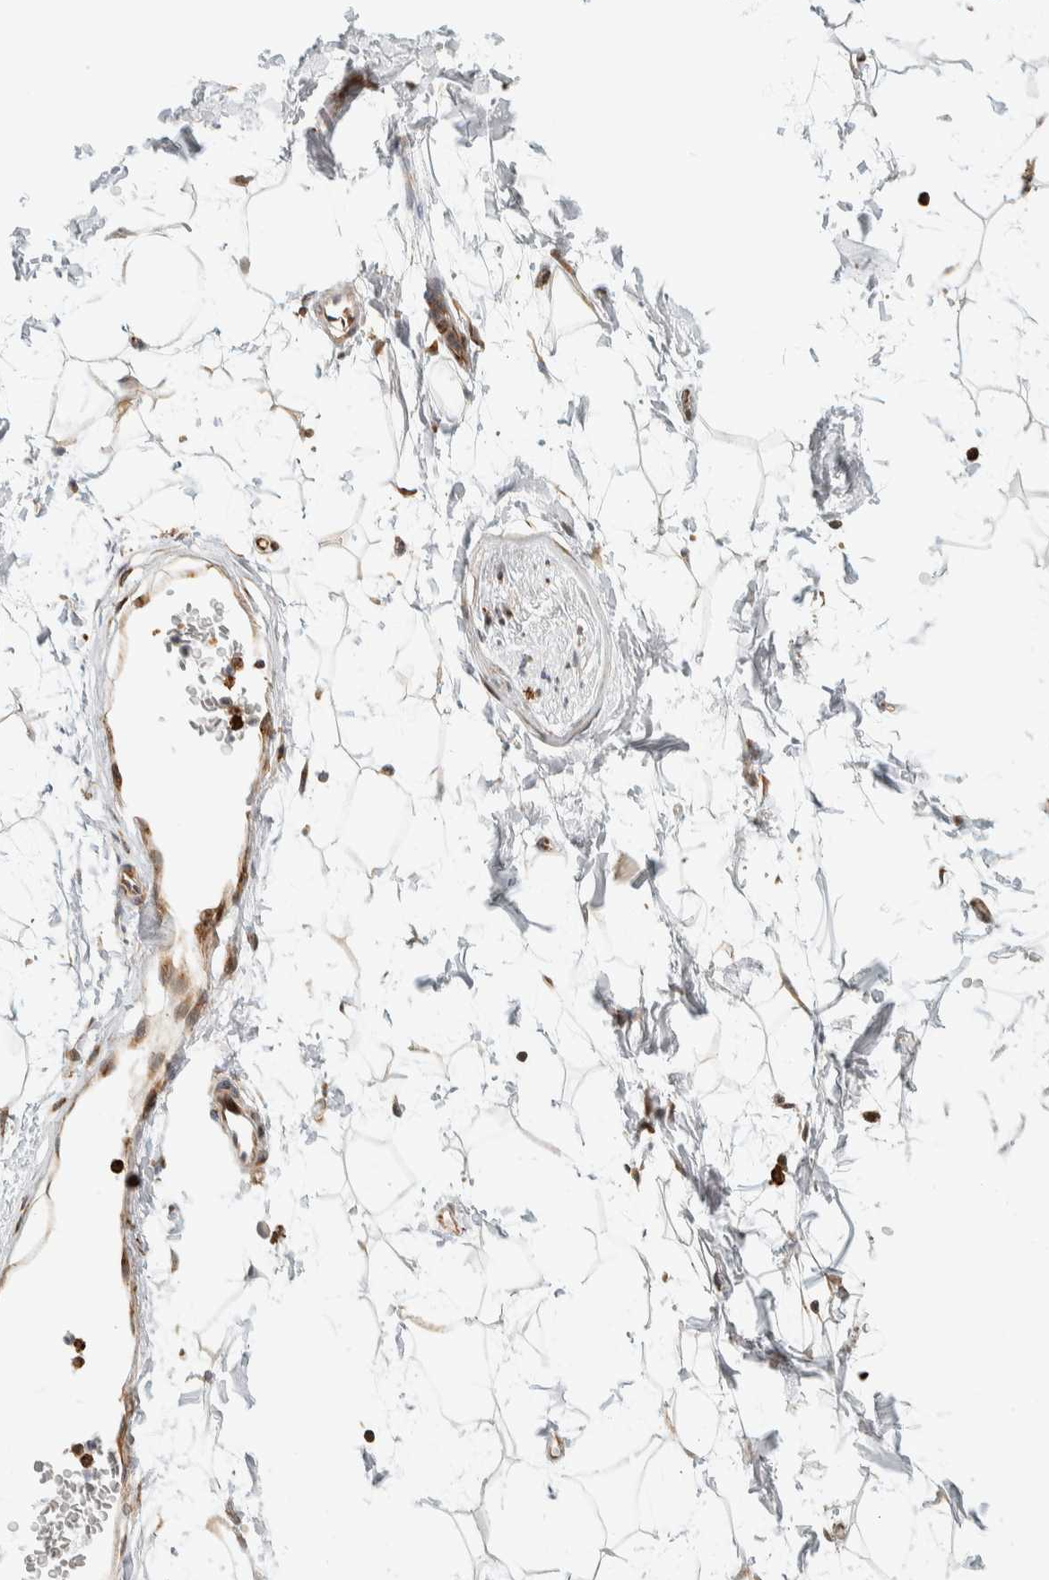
{"staining": {"intensity": "negative", "quantity": "none", "location": "none"}, "tissue": "adipose tissue", "cell_type": "Adipocytes", "image_type": "normal", "snomed": [{"axis": "morphology", "description": "Normal tissue, NOS"}, {"axis": "topography", "description": "Soft tissue"}], "caption": "DAB (3,3'-diaminobenzidine) immunohistochemical staining of normal adipose tissue demonstrates no significant expression in adipocytes. The staining is performed using DAB (3,3'-diaminobenzidine) brown chromogen with nuclei counter-stained in using hematoxylin.", "gene": "LLGL2", "patient": {"sex": "male", "age": 72}}